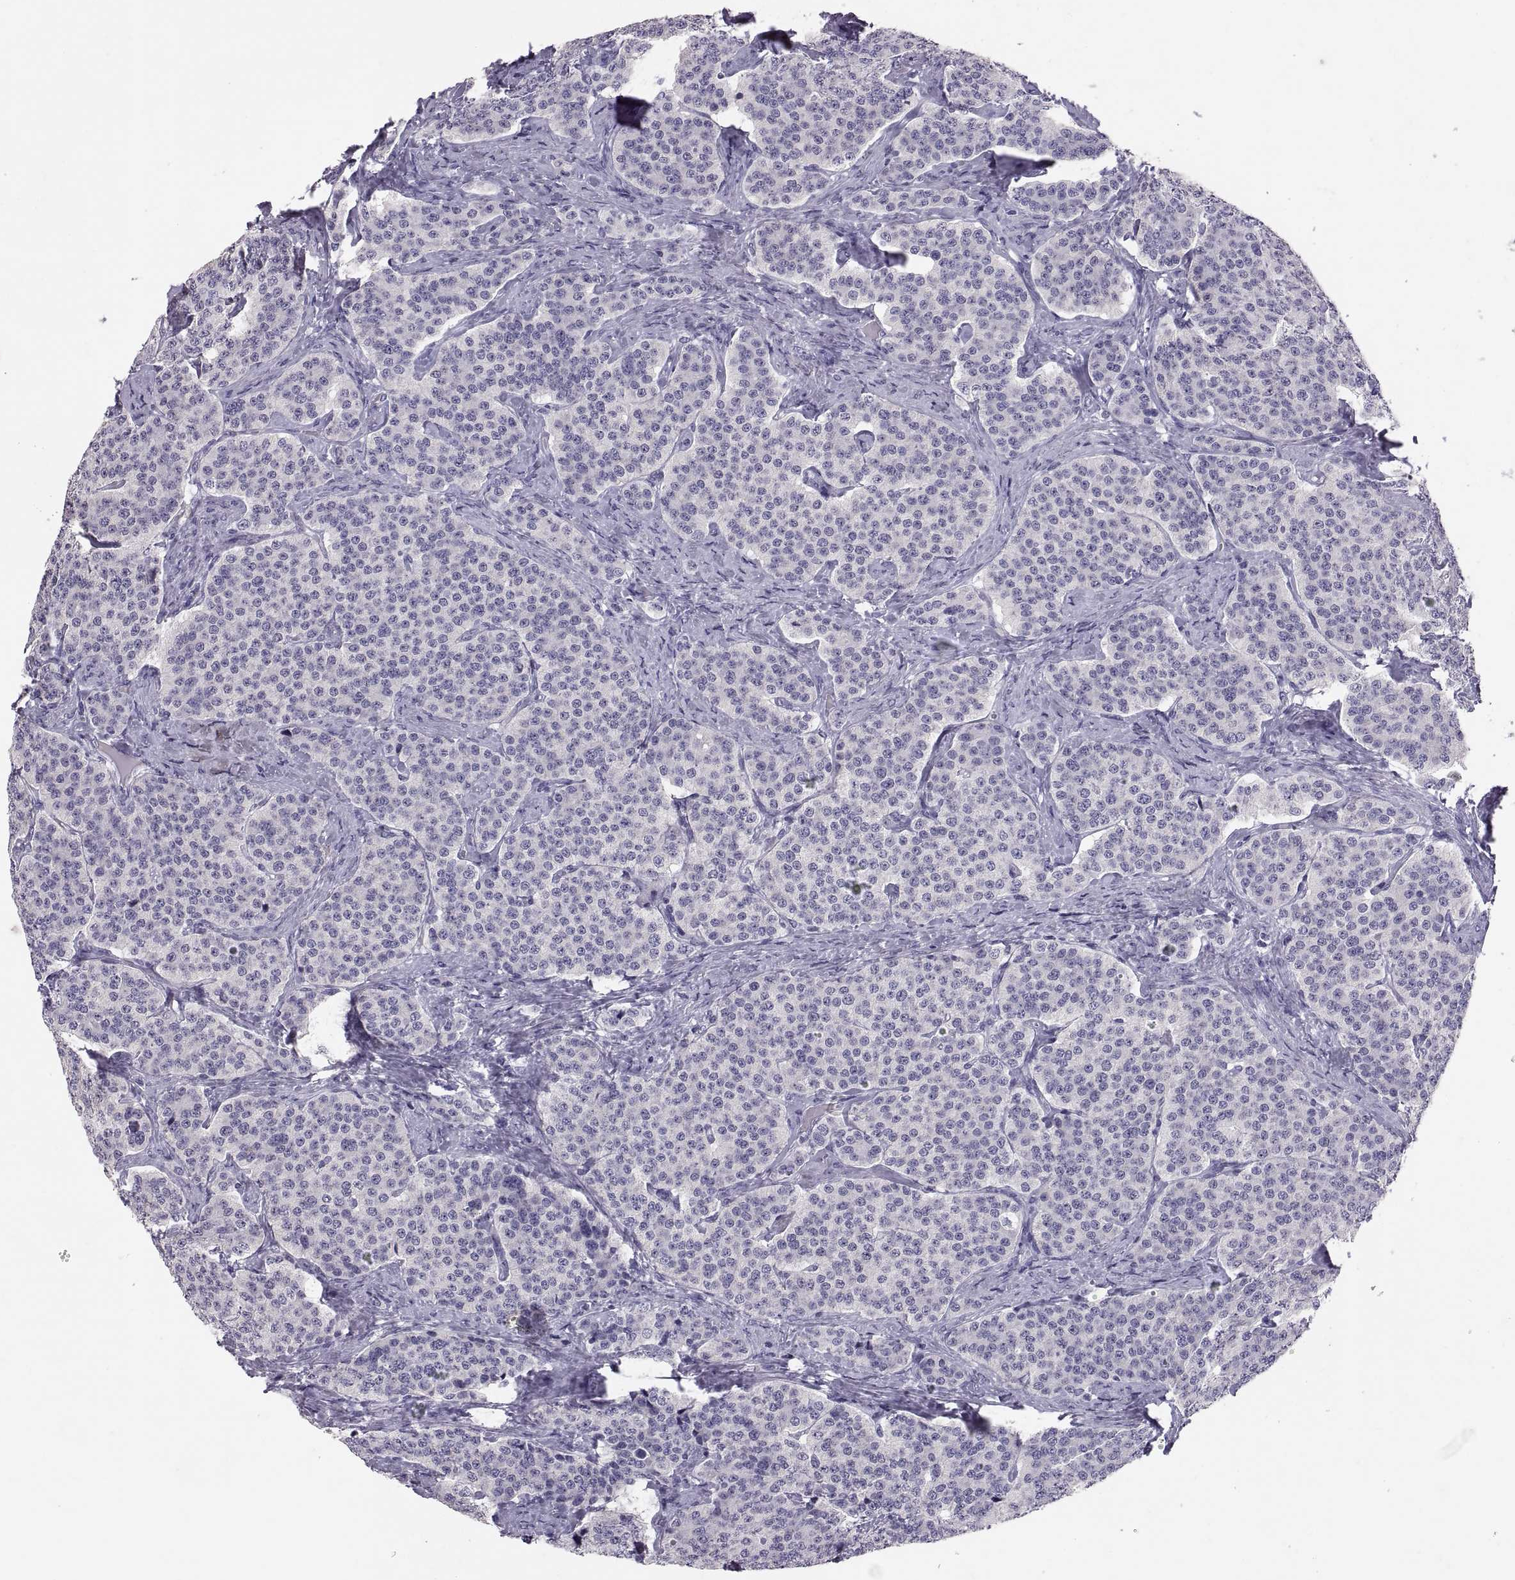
{"staining": {"intensity": "negative", "quantity": "none", "location": "none"}, "tissue": "carcinoid", "cell_type": "Tumor cells", "image_type": "cancer", "snomed": [{"axis": "morphology", "description": "Carcinoid, malignant, NOS"}, {"axis": "topography", "description": "Small intestine"}], "caption": "The histopathology image shows no significant expression in tumor cells of malignant carcinoid.", "gene": "PTN", "patient": {"sex": "female", "age": 58}}